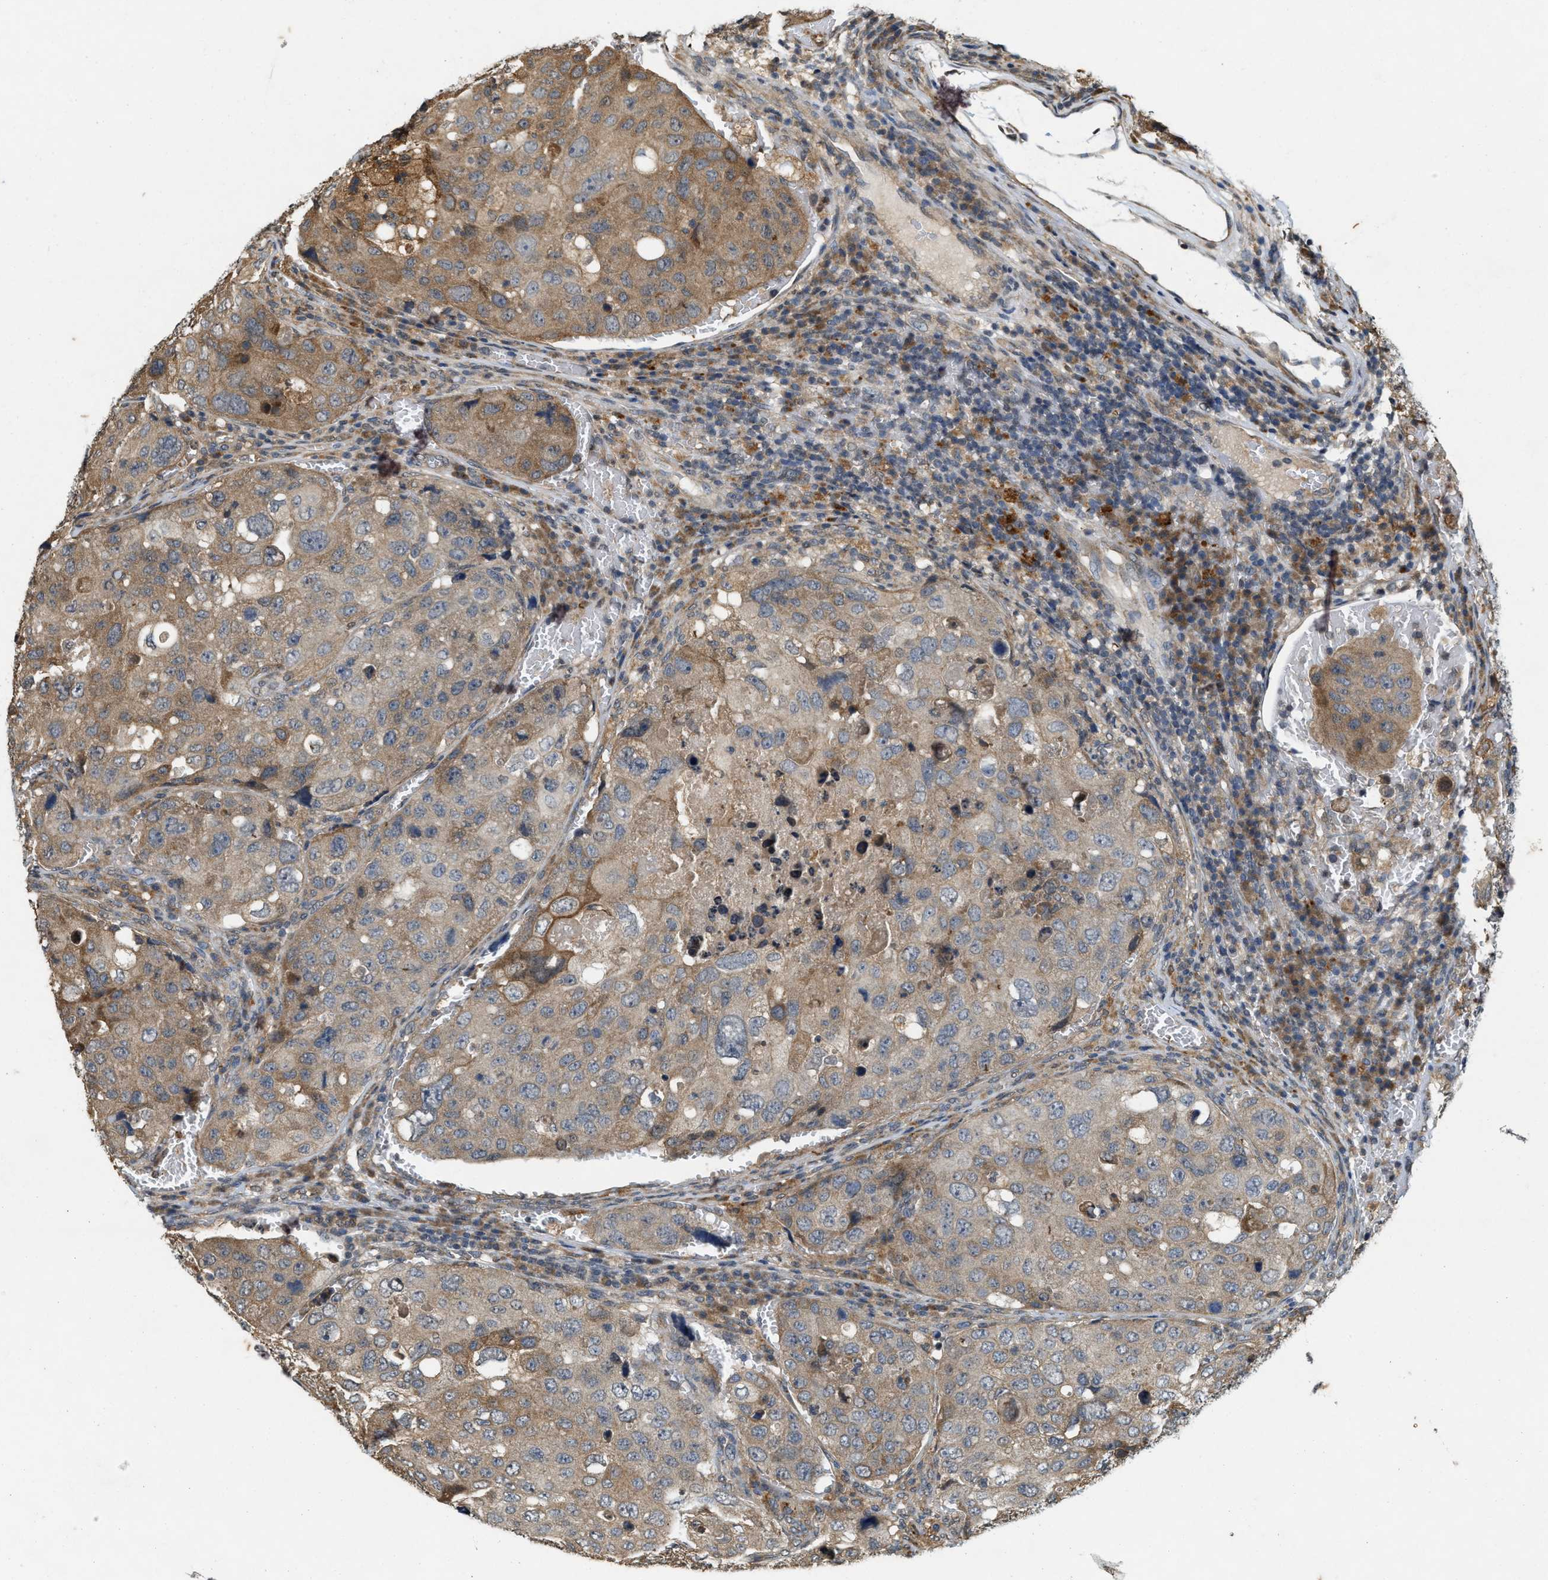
{"staining": {"intensity": "weak", "quantity": ">75%", "location": "cytoplasmic/membranous"}, "tissue": "urothelial cancer", "cell_type": "Tumor cells", "image_type": "cancer", "snomed": [{"axis": "morphology", "description": "Urothelial carcinoma, High grade"}, {"axis": "topography", "description": "Lymph node"}, {"axis": "topography", "description": "Urinary bladder"}], "caption": "High-grade urothelial carcinoma stained with a protein marker shows weak staining in tumor cells.", "gene": "KIF21A", "patient": {"sex": "male", "age": 51}}